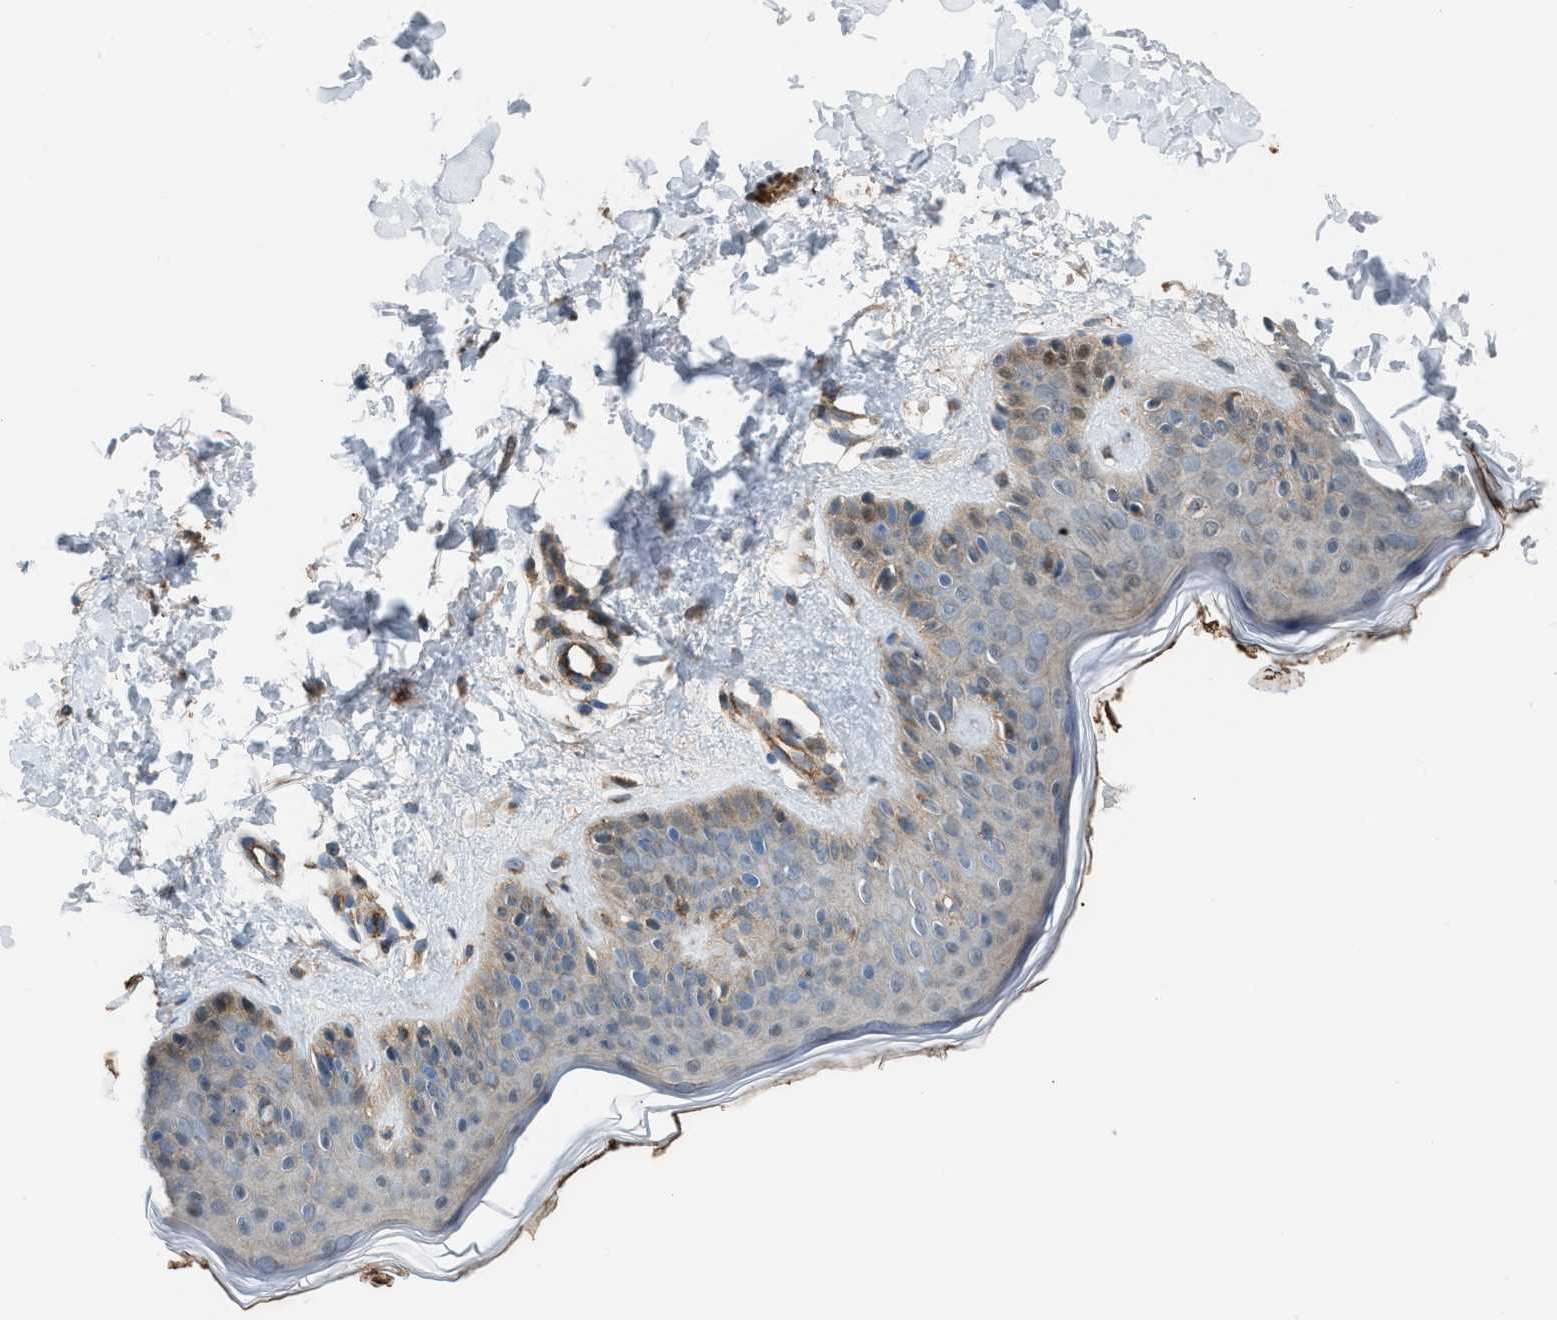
{"staining": {"intensity": "weak", "quantity": ">75%", "location": "cytoplasmic/membranous,nuclear"}, "tissue": "skin", "cell_type": "Fibroblasts", "image_type": "normal", "snomed": [{"axis": "morphology", "description": "Normal tissue, NOS"}, {"axis": "topography", "description": "Skin"}], "caption": "Immunohistochemistry micrograph of unremarkable skin stained for a protein (brown), which shows low levels of weak cytoplasmic/membranous,nuclear expression in approximately >75% of fibroblasts.", "gene": "CRTC1", "patient": {"sex": "male", "age": 30}}